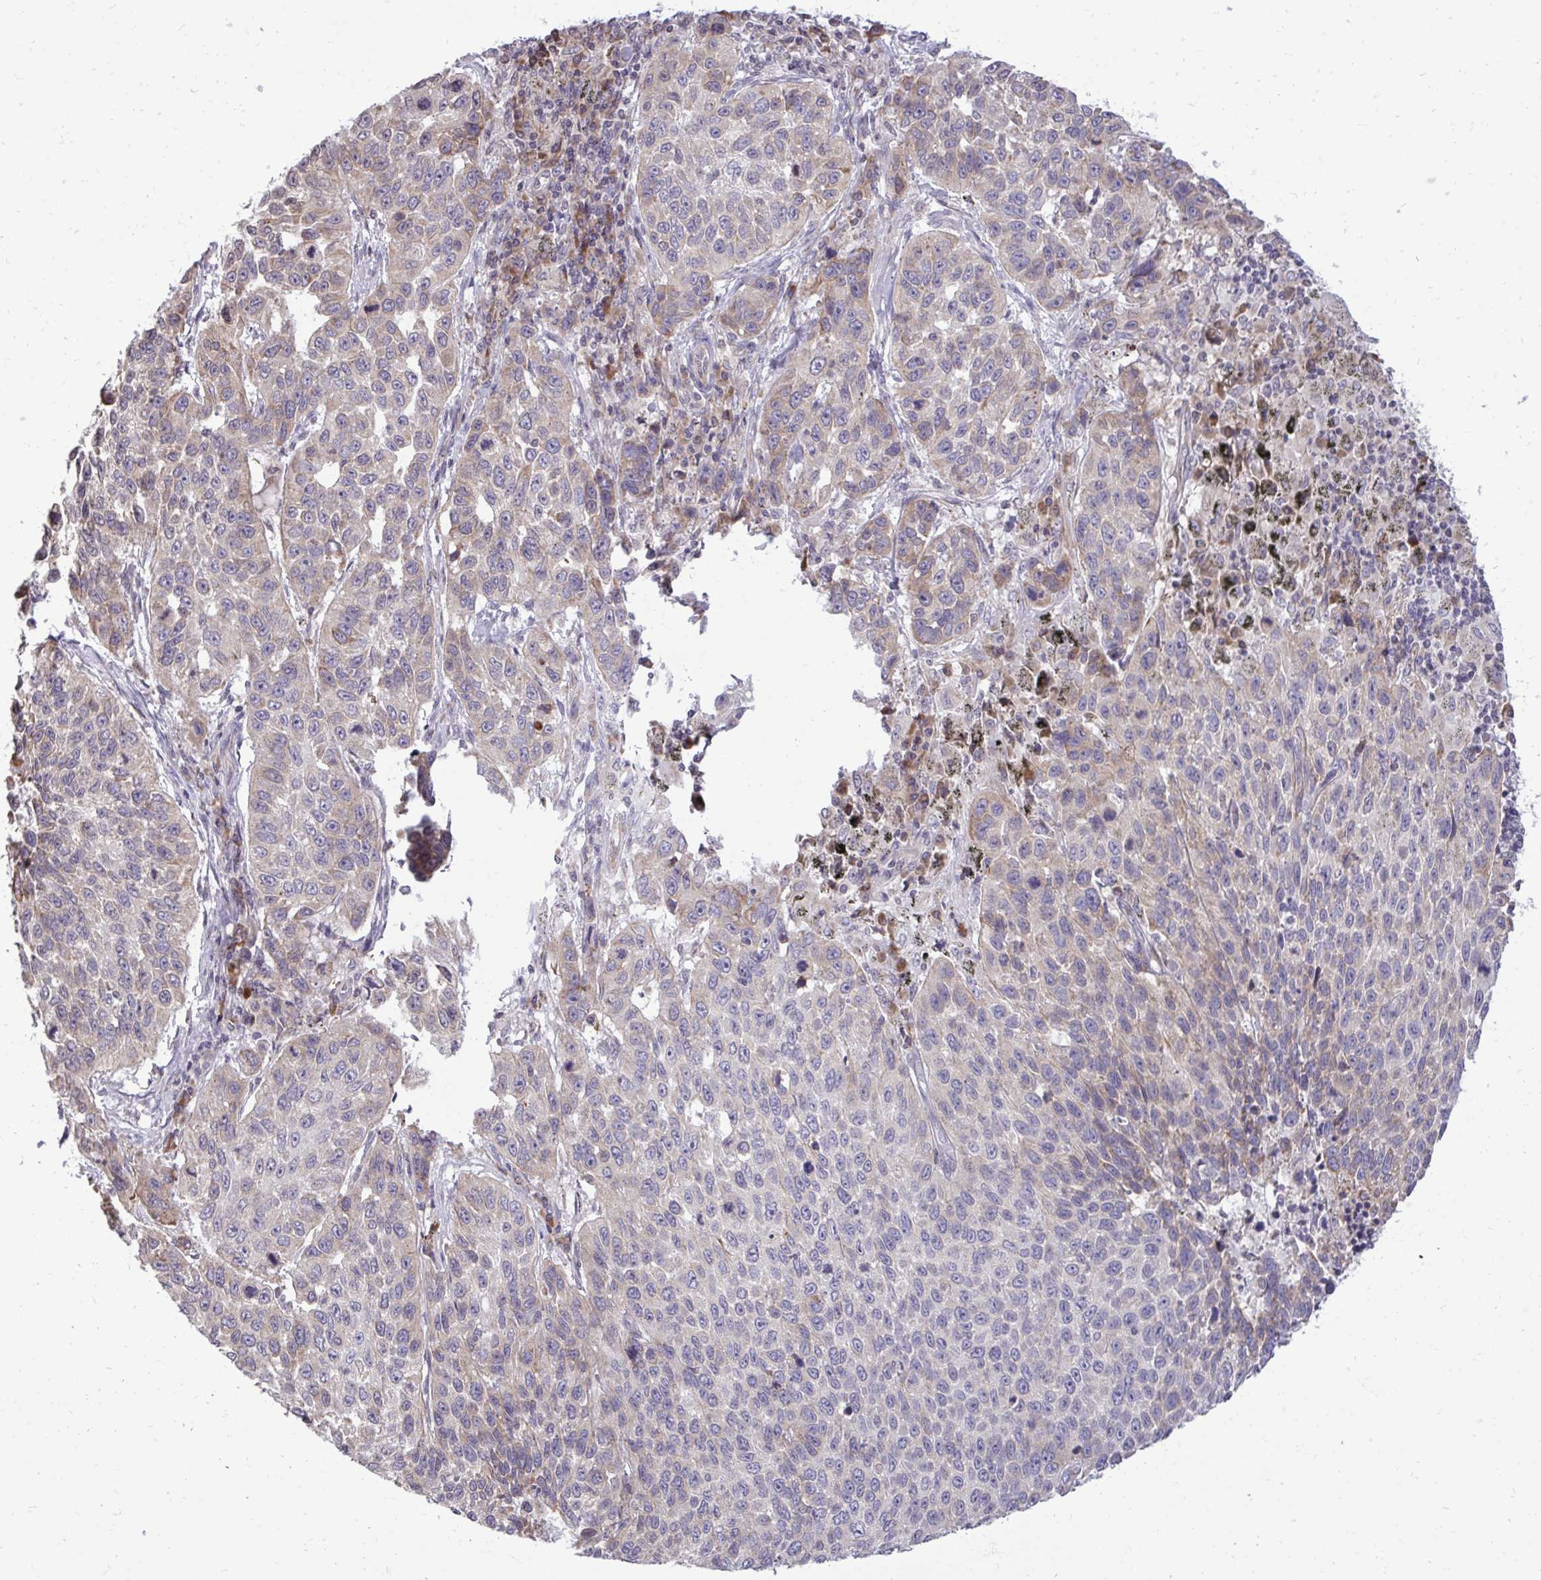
{"staining": {"intensity": "weak", "quantity": "<25%", "location": "cytoplasmic/membranous"}, "tissue": "lung cancer", "cell_type": "Tumor cells", "image_type": "cancer", "snomed": [{"axis": "morphology", "description": "Squamous cell carcinoma, NOS"}, {"axis": "topography", "description": "Lung"}], "caption": "There is no significant positivity in tumor cells of squamous cell carcinoma (lung). (DAB immunohistochemistry (IHC) with hematoxylin counter stain).", "gene": "METTL9", "patient": {"sex": "male", "age": 62}}